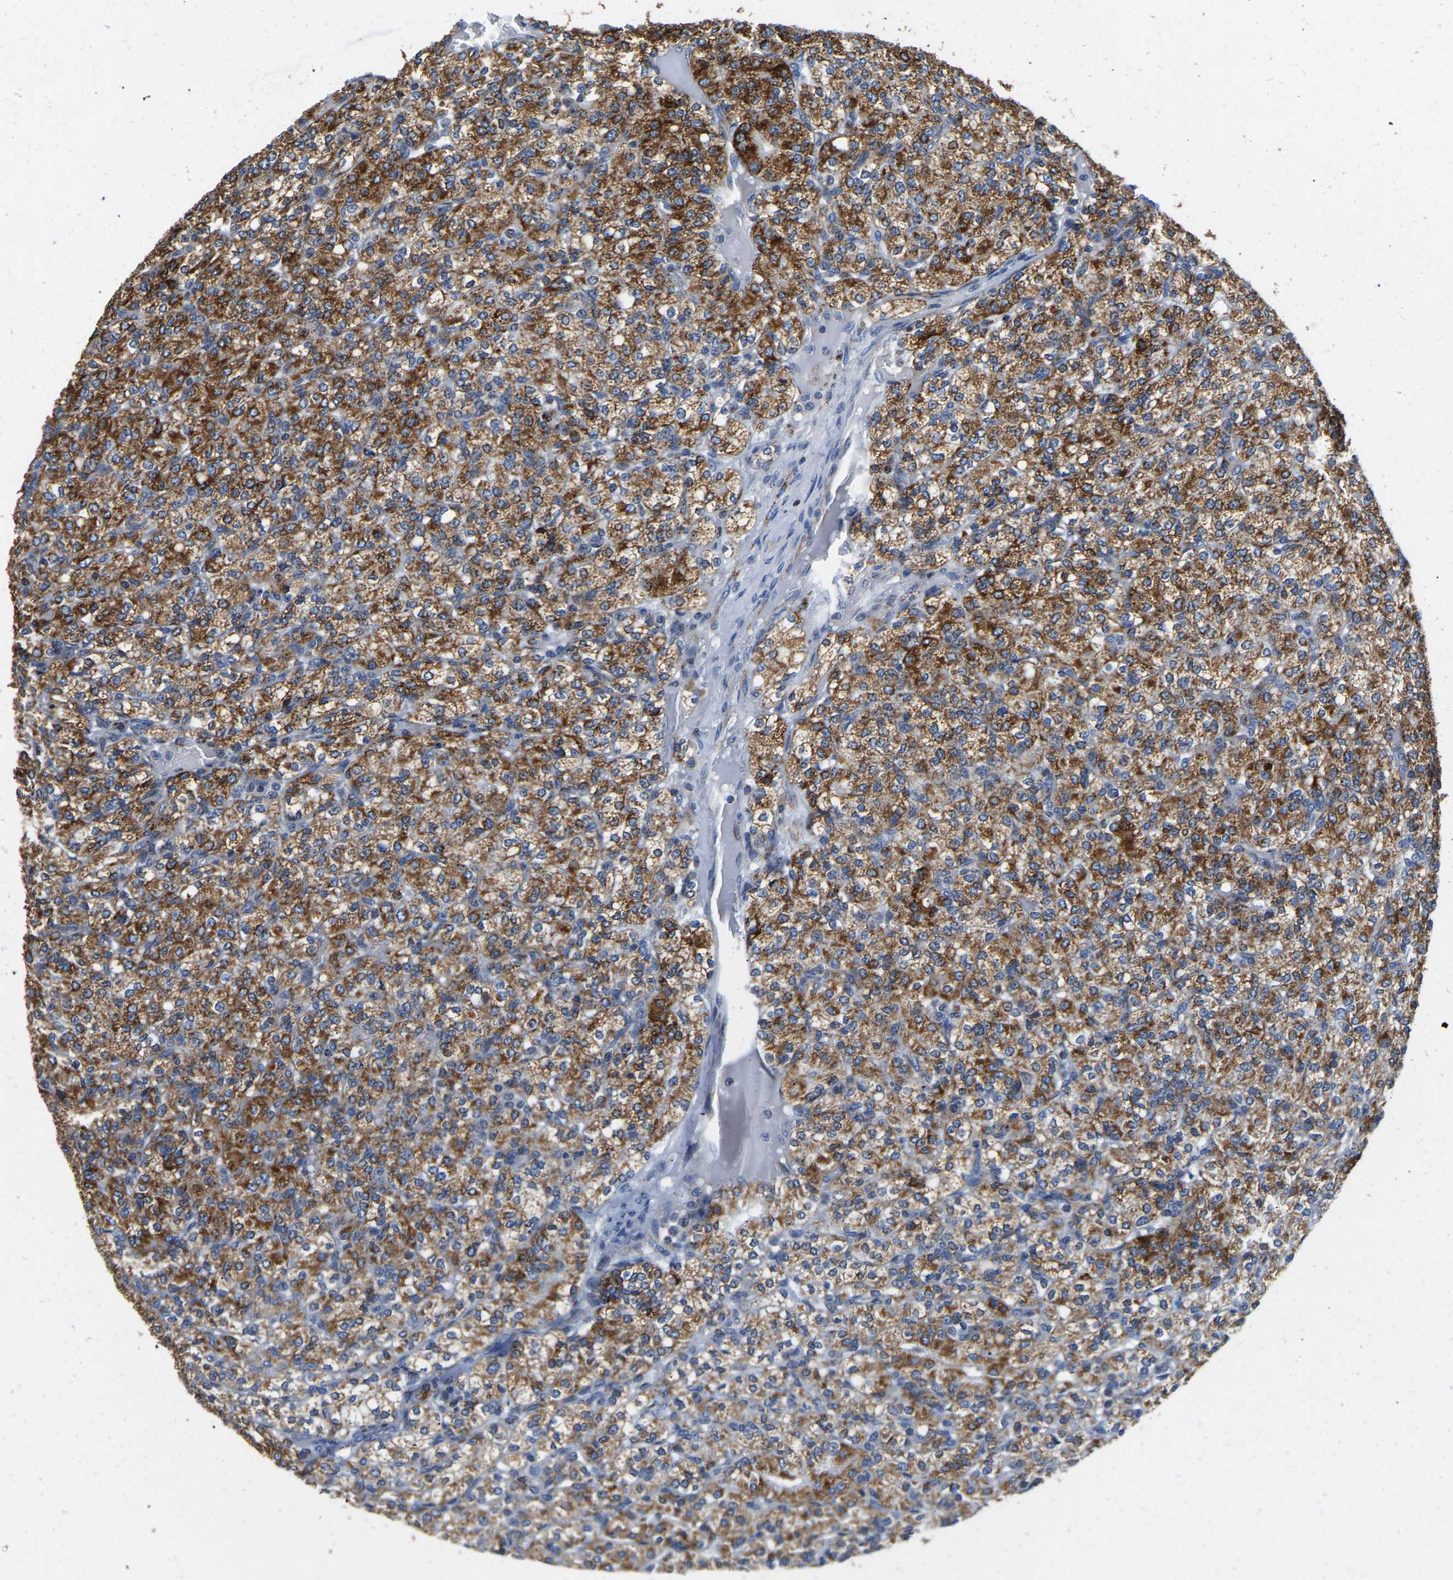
{"staining": {"intensity": "strong", "quantity": ">75%", "location": "cytoplasmic/membranous"}, "tissue": "renal cancer", "cell_type": "Tumor cells", "image_type": "cancer", "snomed": [{"axis": "morphology", "description": "Adenocarcinoma, NOS"}, {"axis": "topography", "description": "Kidney"}], "caption": "Renal adenocarcinoma stained with DAB immunohistochemistry displays high levels of strong cytoplasmic/membranous staining in about >75% of tumor cells.", "gene": "SFXN1", "patient": {"sex": "male", "age": 77}}